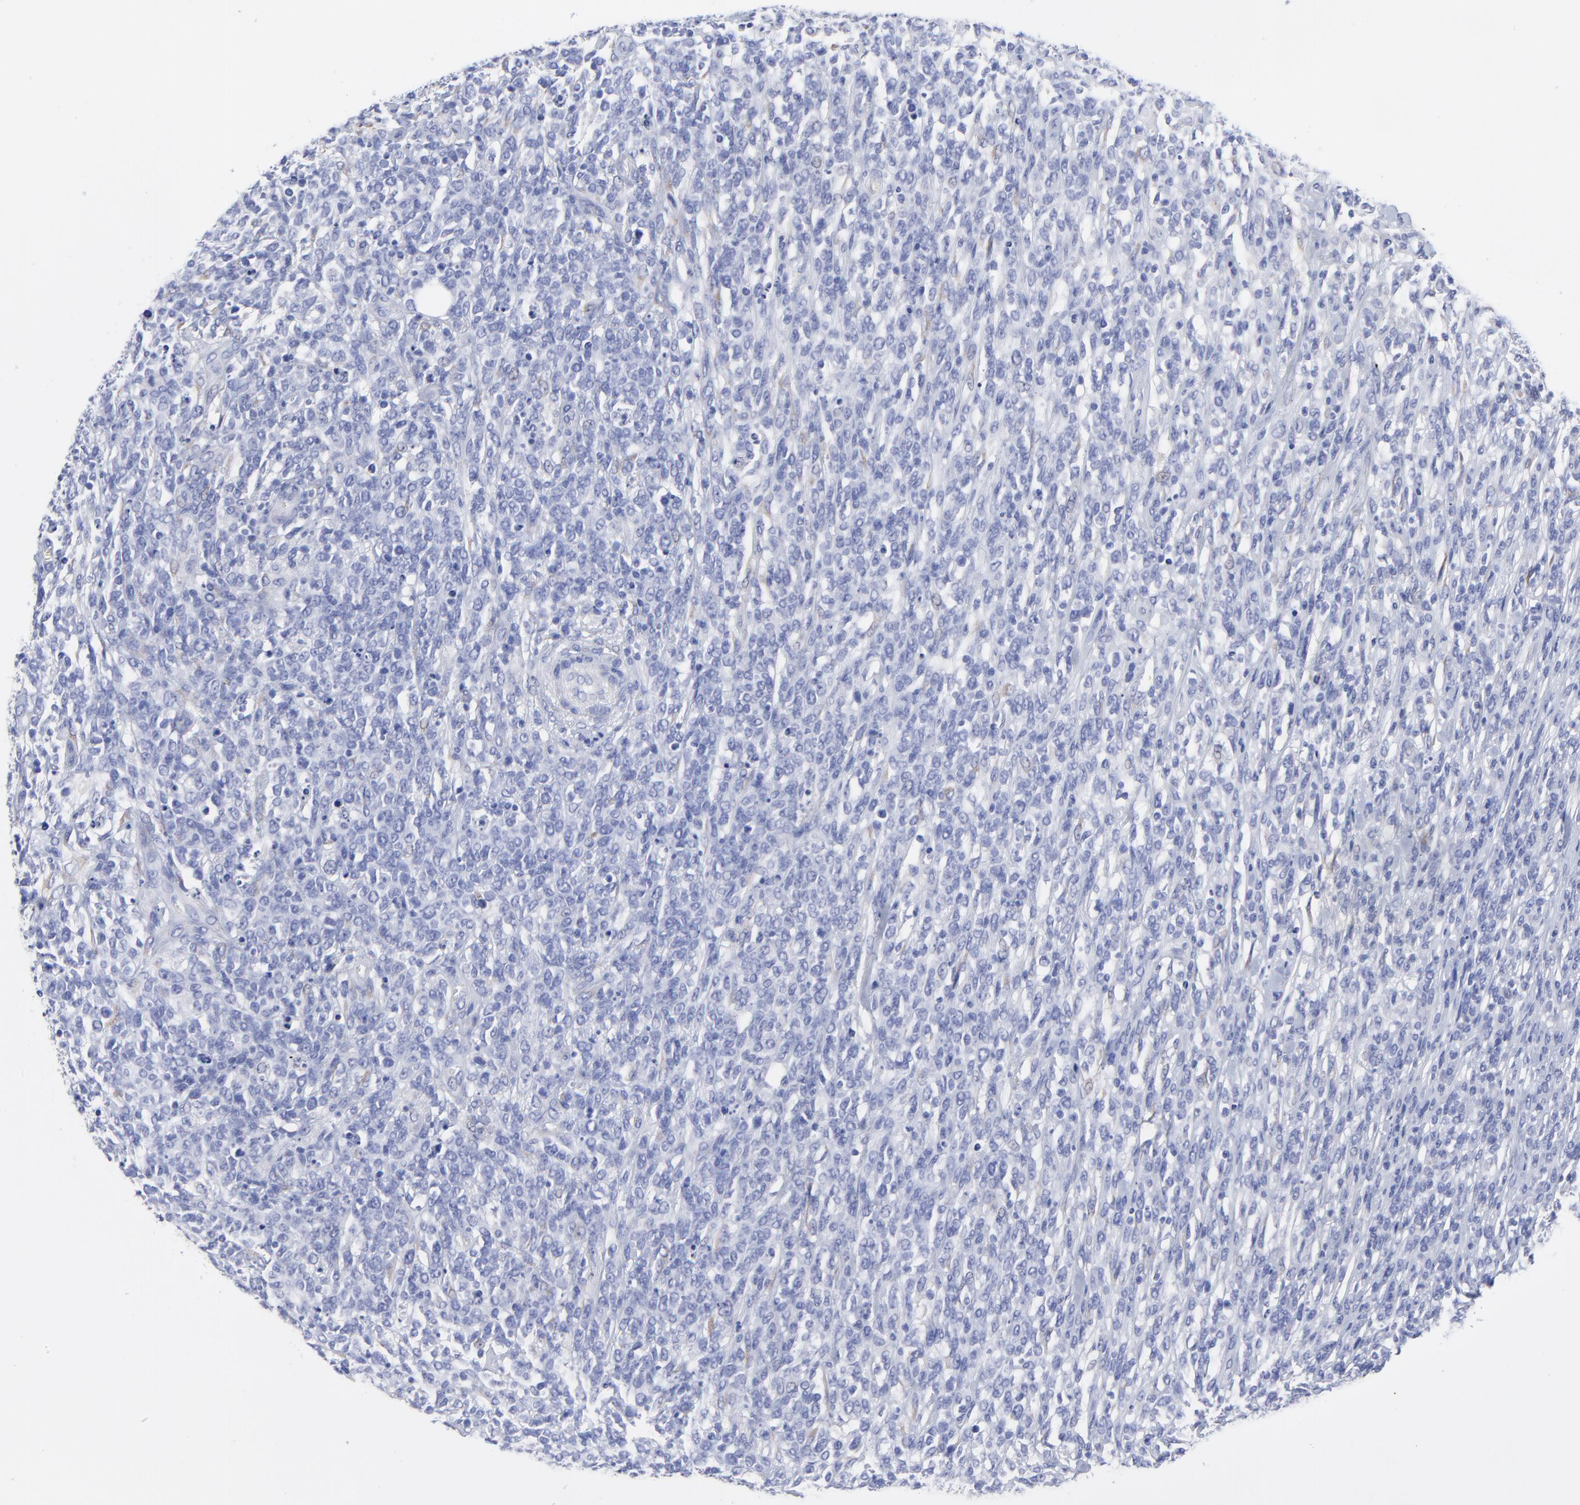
{"staining": {"intensity": "negative", "quantity": "none", "location": "none"}, "tissue": "lymphoma", "cell_type": "Tumor cells", "image_type": "cancer", "snomed": [{"axis": "morphology", "description": "Malignant lymphoma, non-Hodgkin's type, High grade"}, {"axis": "topography", "description": "Lymph node"}], "caption": "The immunohistochemistry photomicrograph has no significant expression in tumor cells of malignant lymphoma, non-Hodgkin's type (high-grade) tissue. The staining was performed using DAB to visualize the protein expression in brown, while the nuclei were stained in blue with hematoxylin (Magnification: 20x).", "gene": "DUSP9", "patient": {"sex": "female", "age": 73}}